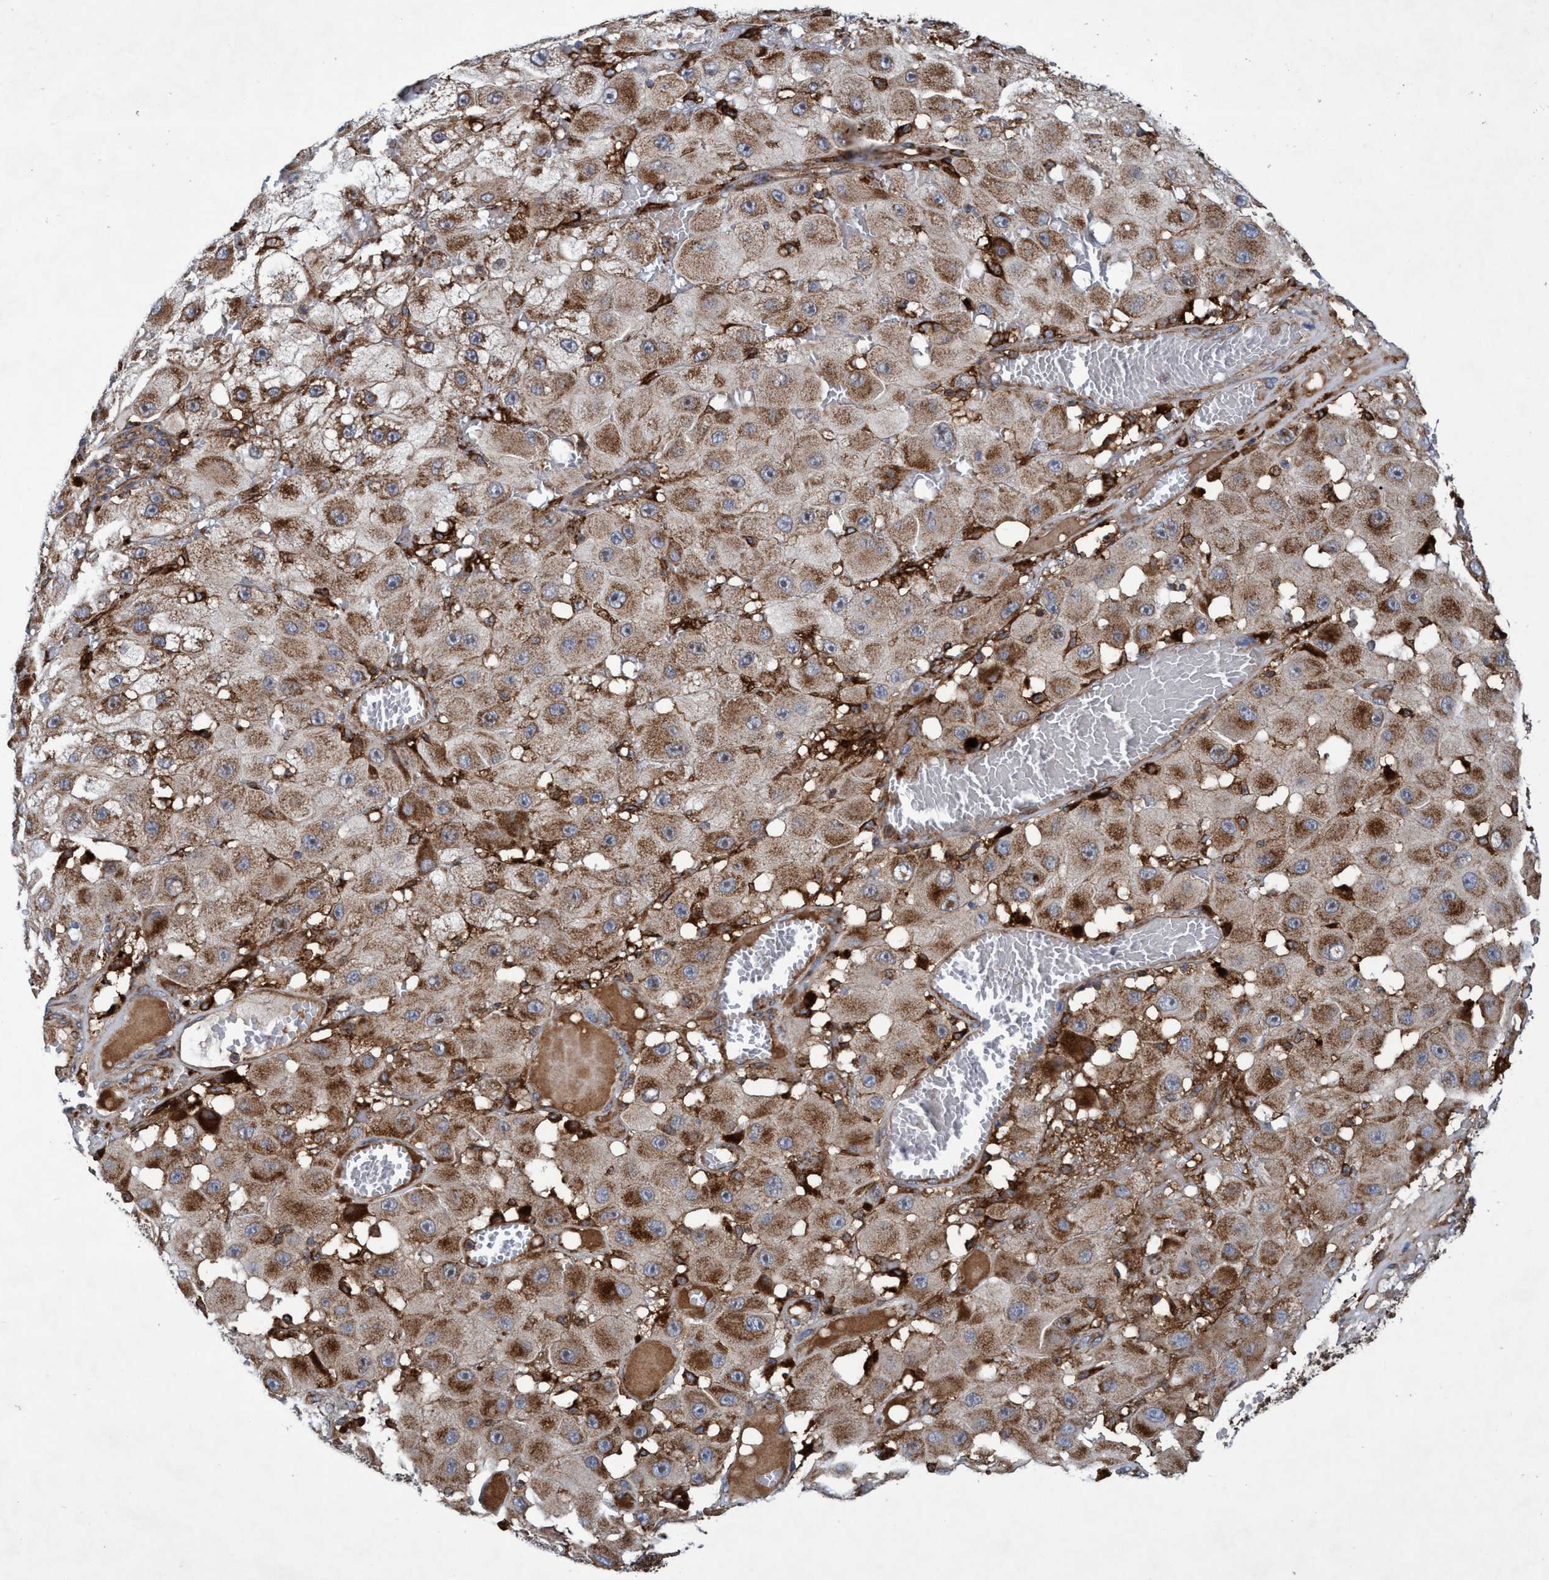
{"staining": {"intensity": "moderate", "quantity": ">75%", "location": "cytoplasmic/membranous"}, "tissue": "melanoma", "cell_type": "Tumor cells", "image_type": "cancer", "snomed": [{"axis": "morphology", "description": "Malignant melanoma, NOS"}, {"axis": "topography", "description": "Skin"}], "caption": "Moderate cytoplasmic/membranous expression is seen in about >75% of tumor cells in melanoma. (Stains: DAB in brown, nuclei in blue, Microscopy: brightfield microscopy at high magnification).", "gene": "SLC16A3", "patient": {"sex": "female", "age": 81}}